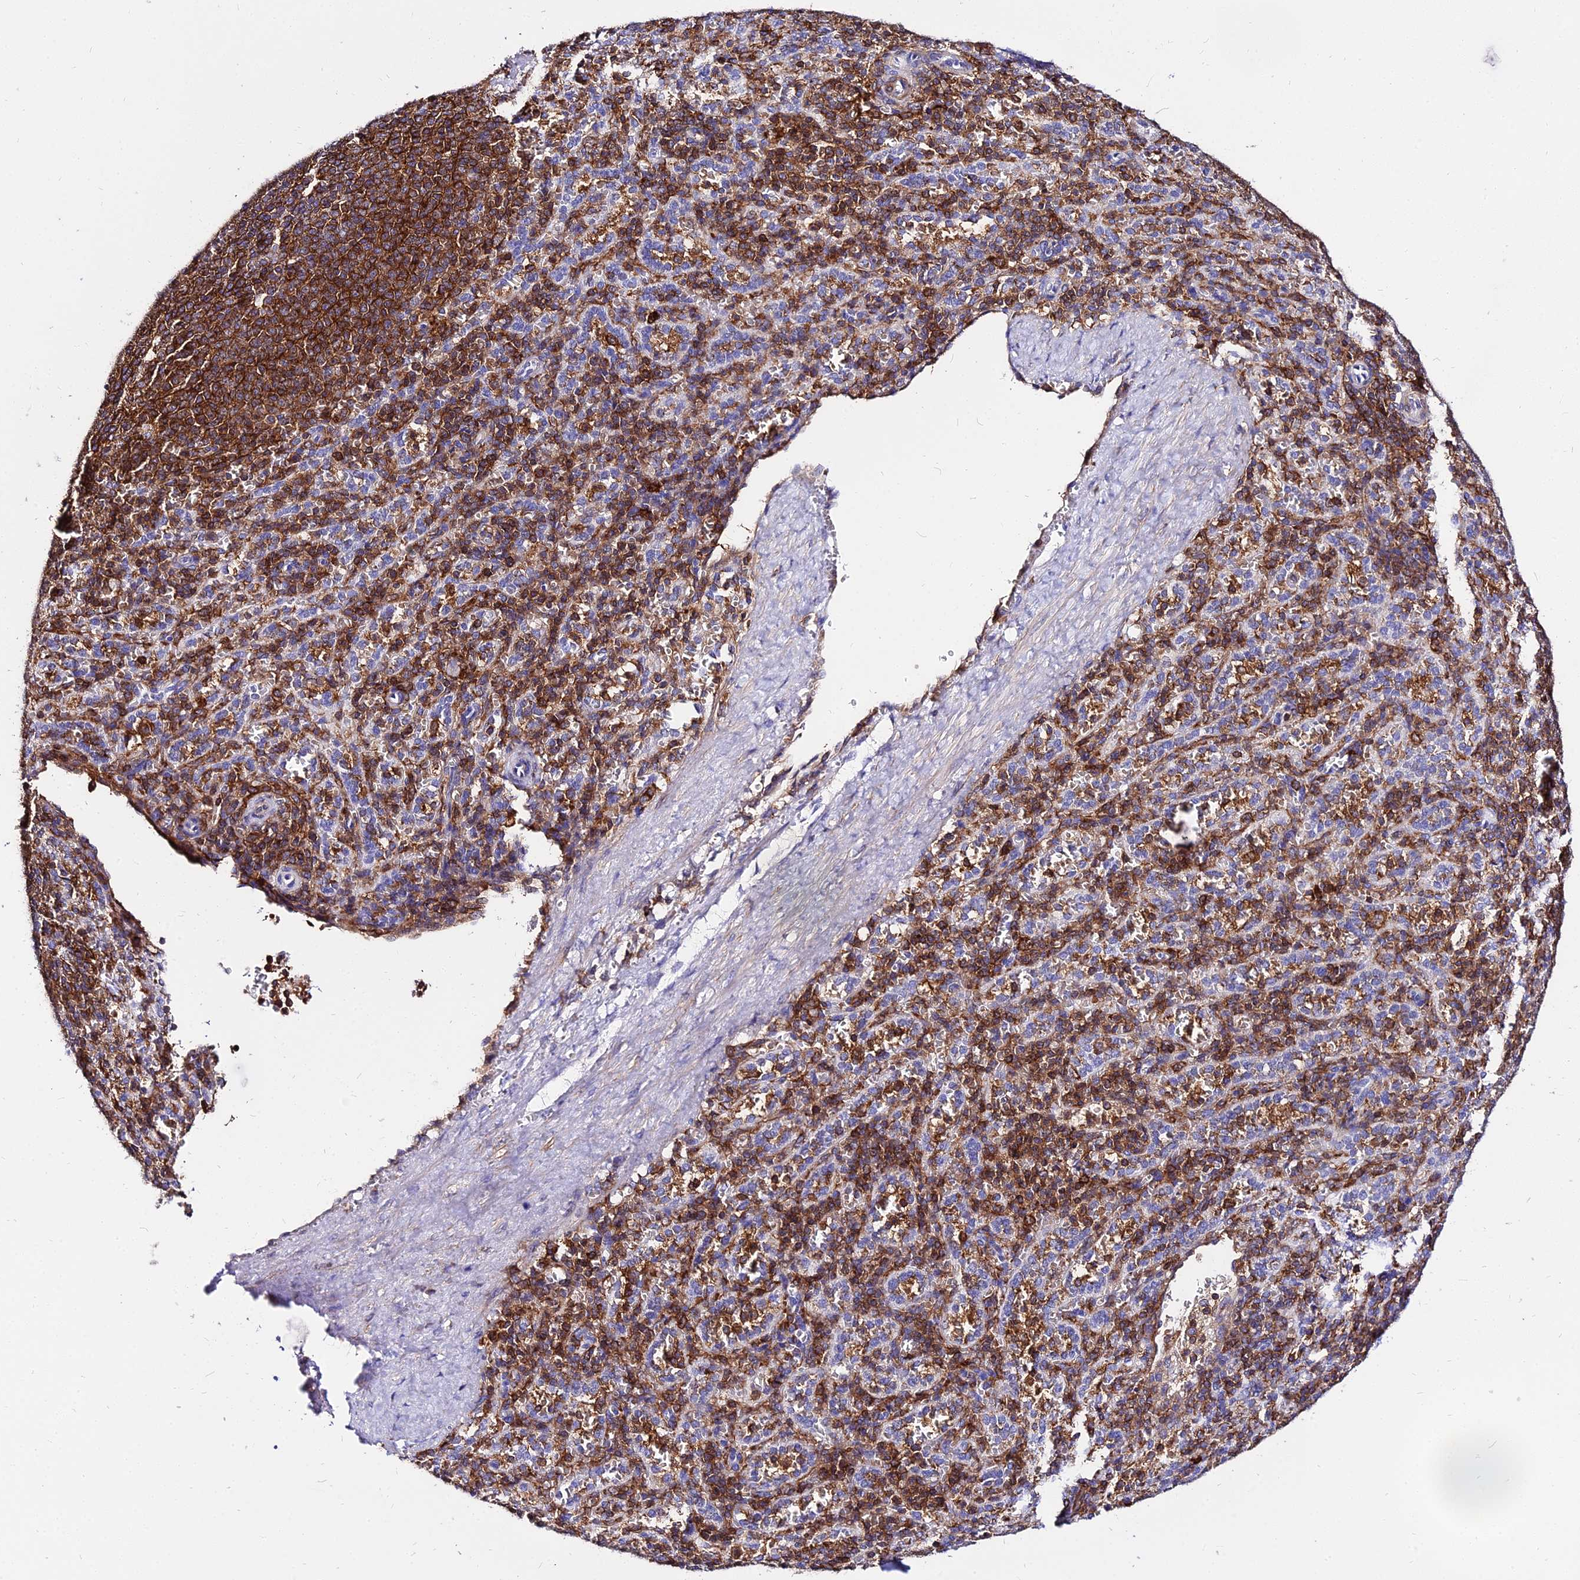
{"staining": {"intensity": "moderate", "quantity": "25%-75%", "location": "cytoplasmic/membranous"}, "tissue": "spleen", "cell_type": "Cells in red pulp", "image_type": "normal", "snomed": [{"axis": "morphology", "description": "Normal tissue, NOS"}, {"axis": "topography", "description": "Spleen"}], "caption": "This is a histology image of immunohistochemistry (IHC) staining of normal spleen, which shows moderate expression in the cytoplasmic/membranous of cells in red pulp.", "gene": "CSRP1", "patient": {"sex": "female", "age": 21}}